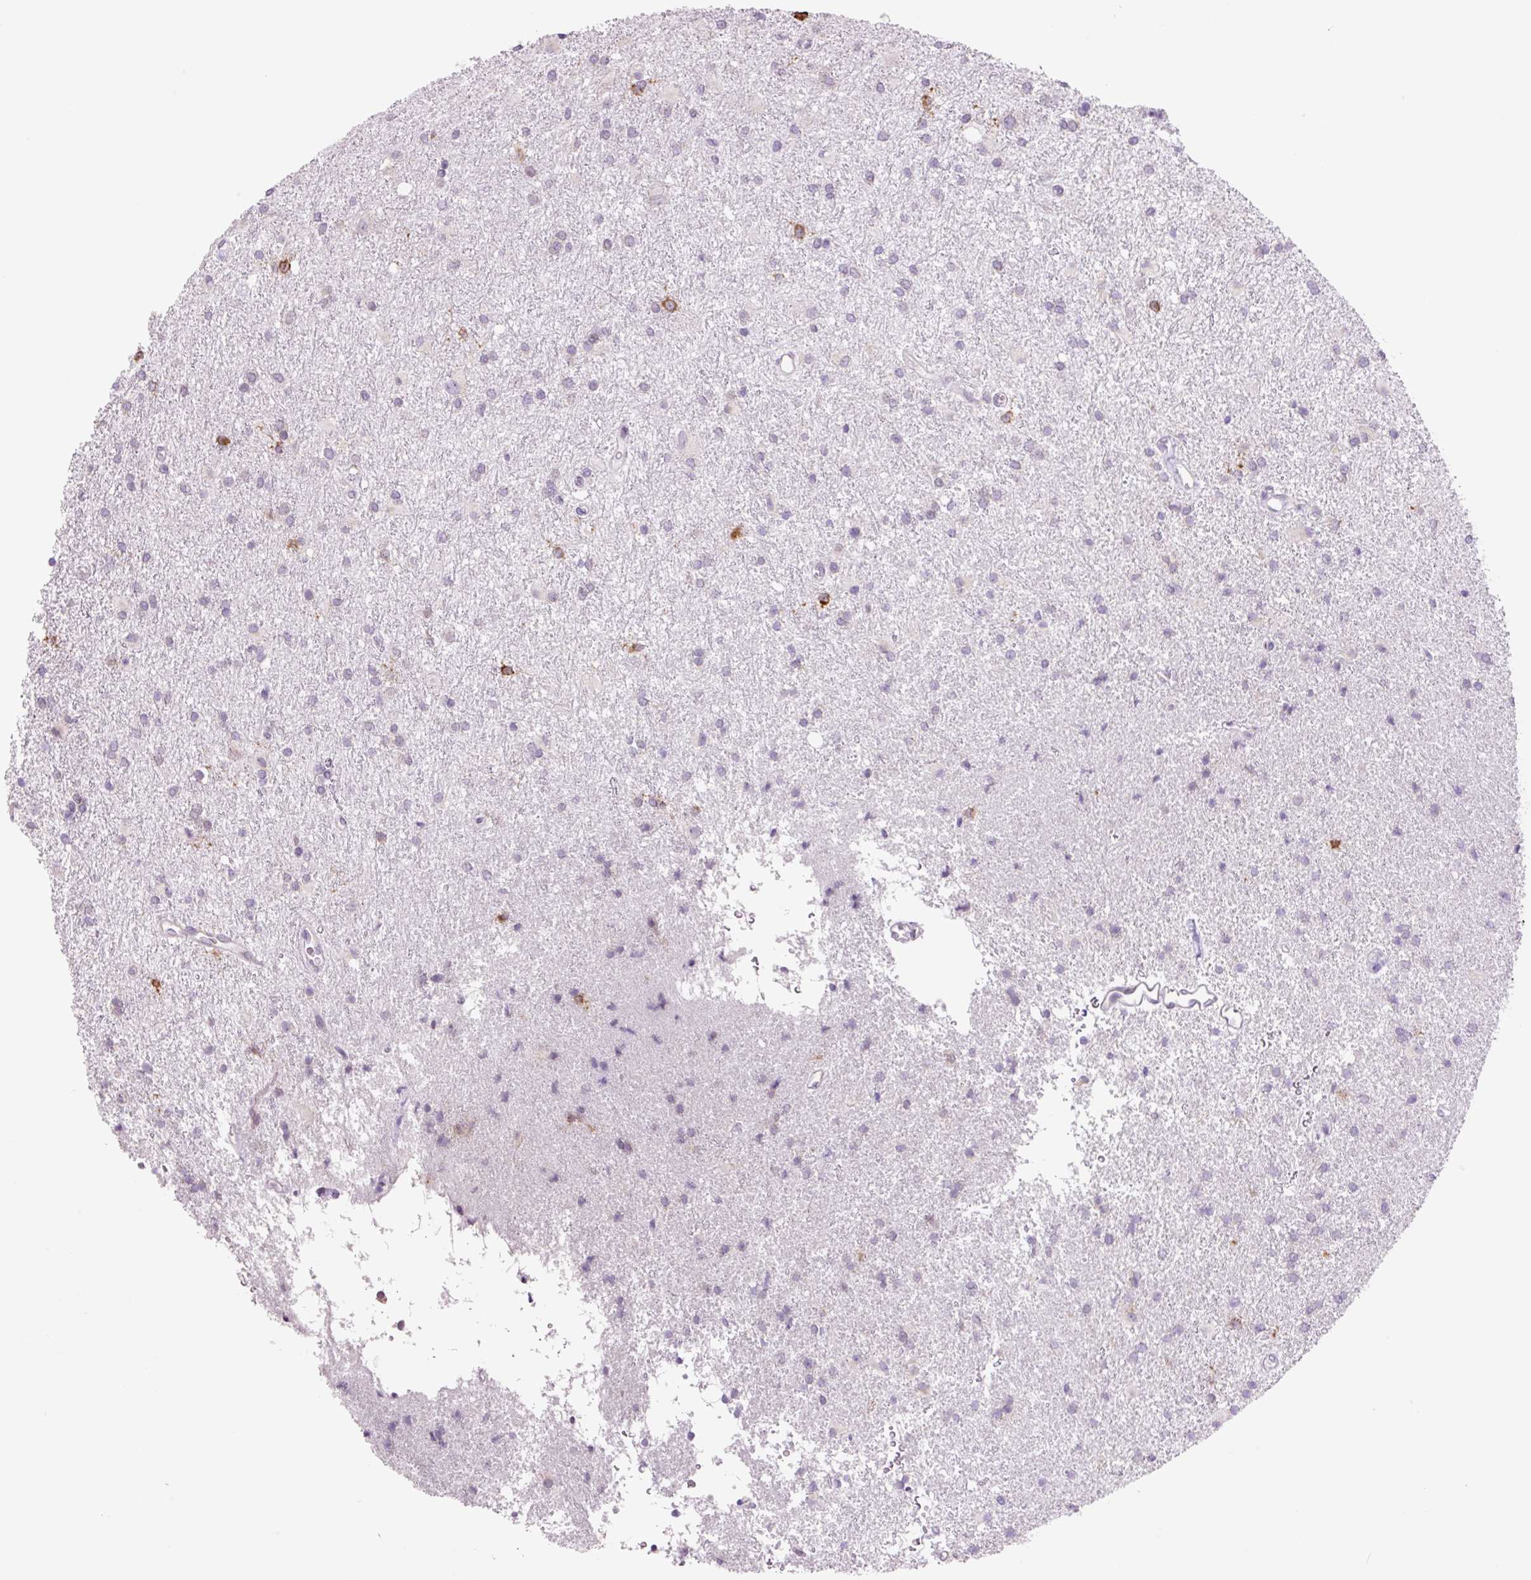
{"staining": {"intensity": "moderate", "quantity": "<25%", "location": "cytoplasmic/membranous"}, "tissue": "glioma", "cell_type": "Tumor cells", "image_type": "cancer", "snomed": [{"axis": "morphology", "description": "Glioma, malignant, High grade"}, {"axis": "topography", "description": "Brain"}], "caption": "Moderate cytoplasmic/membranous protein staining is seen in about <25% of tumor cells in glioma.", "gene": "RPL41", "patient": {"sex": "female", "age": 50}}